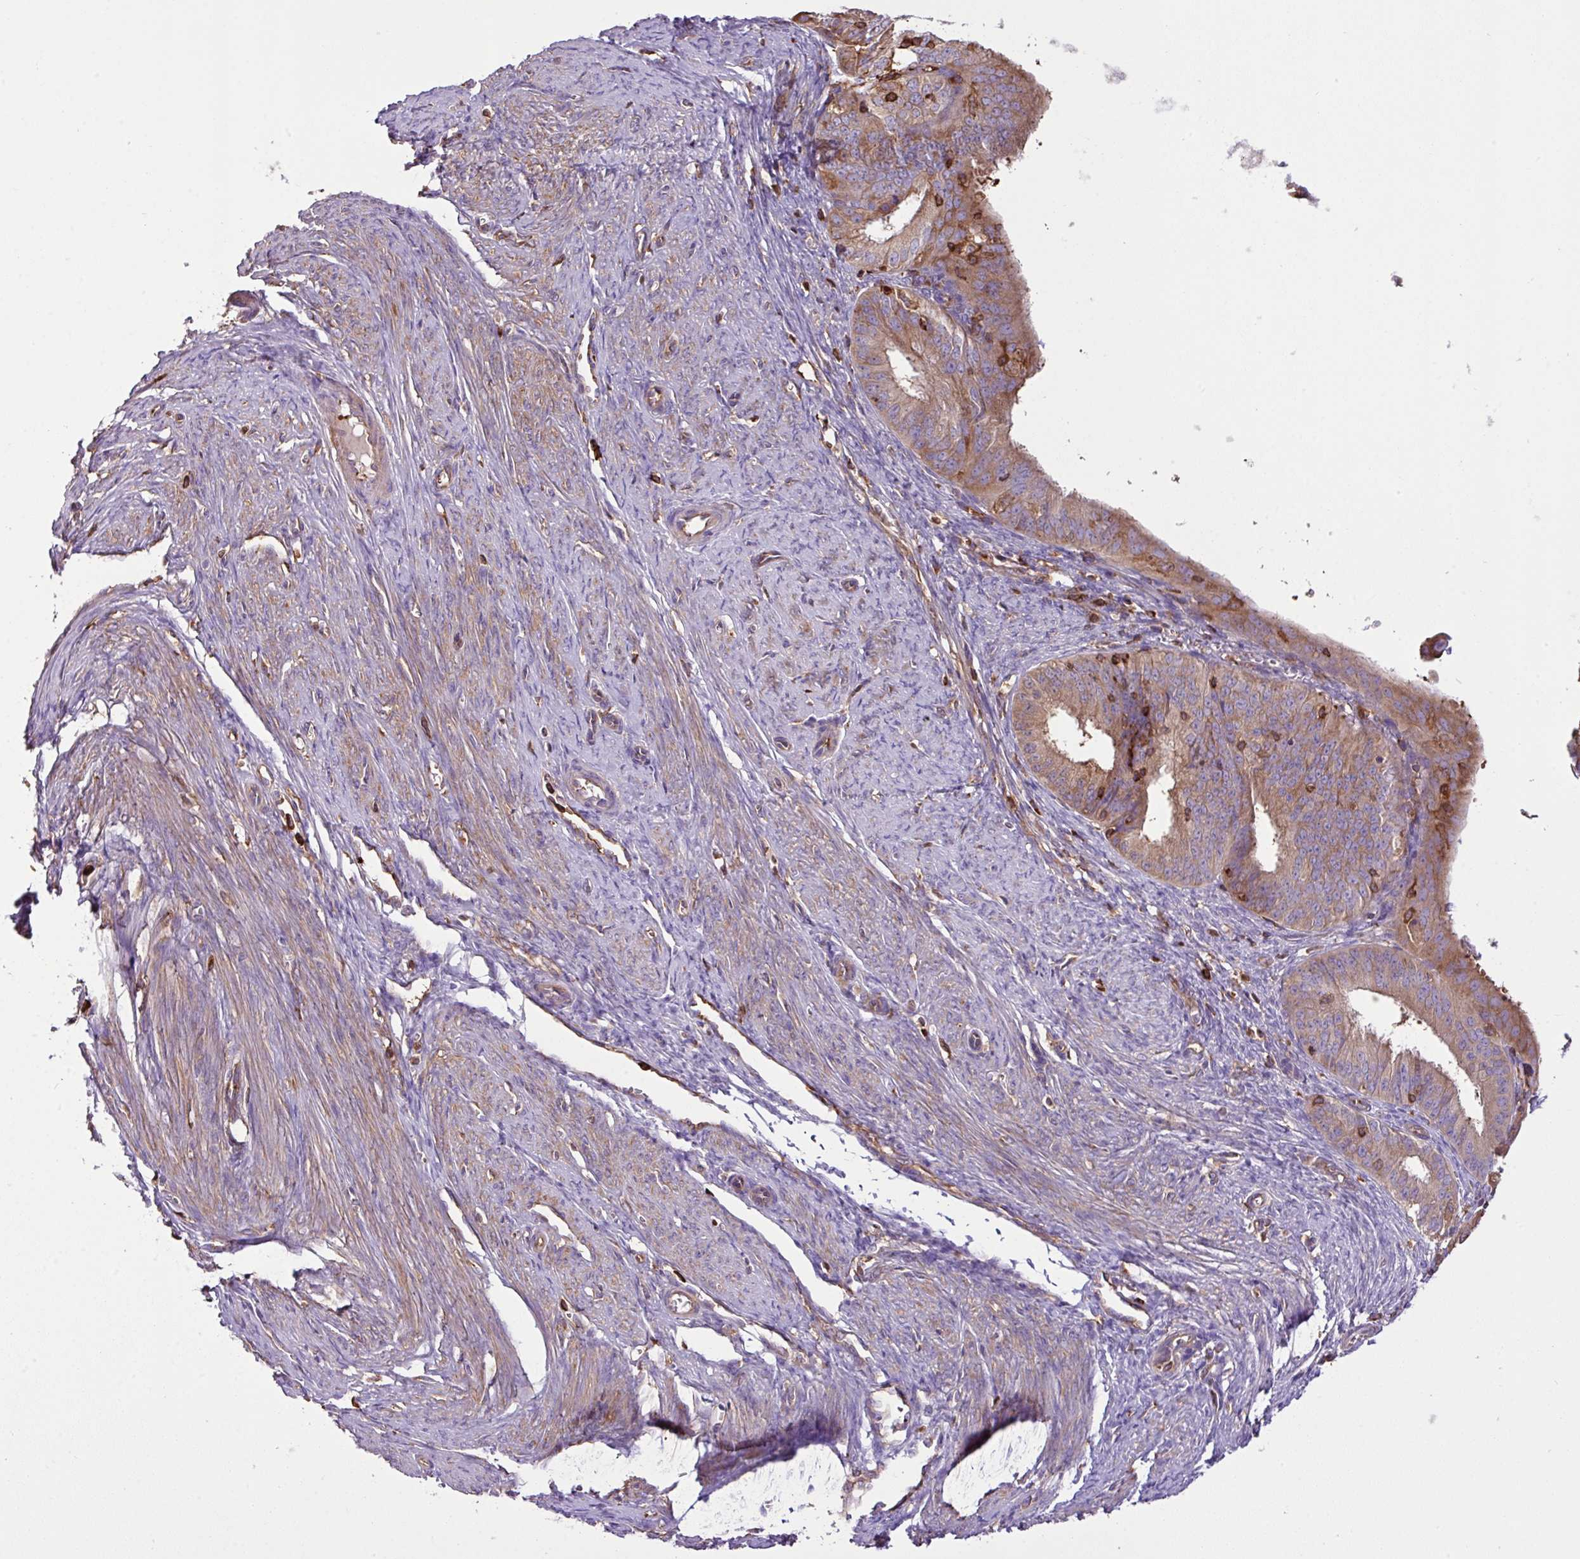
{"staining": {"intensity": "moderate", "quantity": ">75%", "location": "cytoplasmic/membranous"}, "tissue": "endometrial cancer", "cell_type": "Tumor cells", "image_type": "cancer", "snomed": [{"axis": "morphology", "description": "Adenocarcinoma, NOS"}, {"axis": "topography", "description": "Endometrium"}], "caption": "Protein staining reveals moderate cytoplasmic/membranous expression in about >75% of tumor cells in endometrial cancer (adenocarcinoma).", "gene": "PGAP6", "patient": {"sex": "female", "age": 51}}